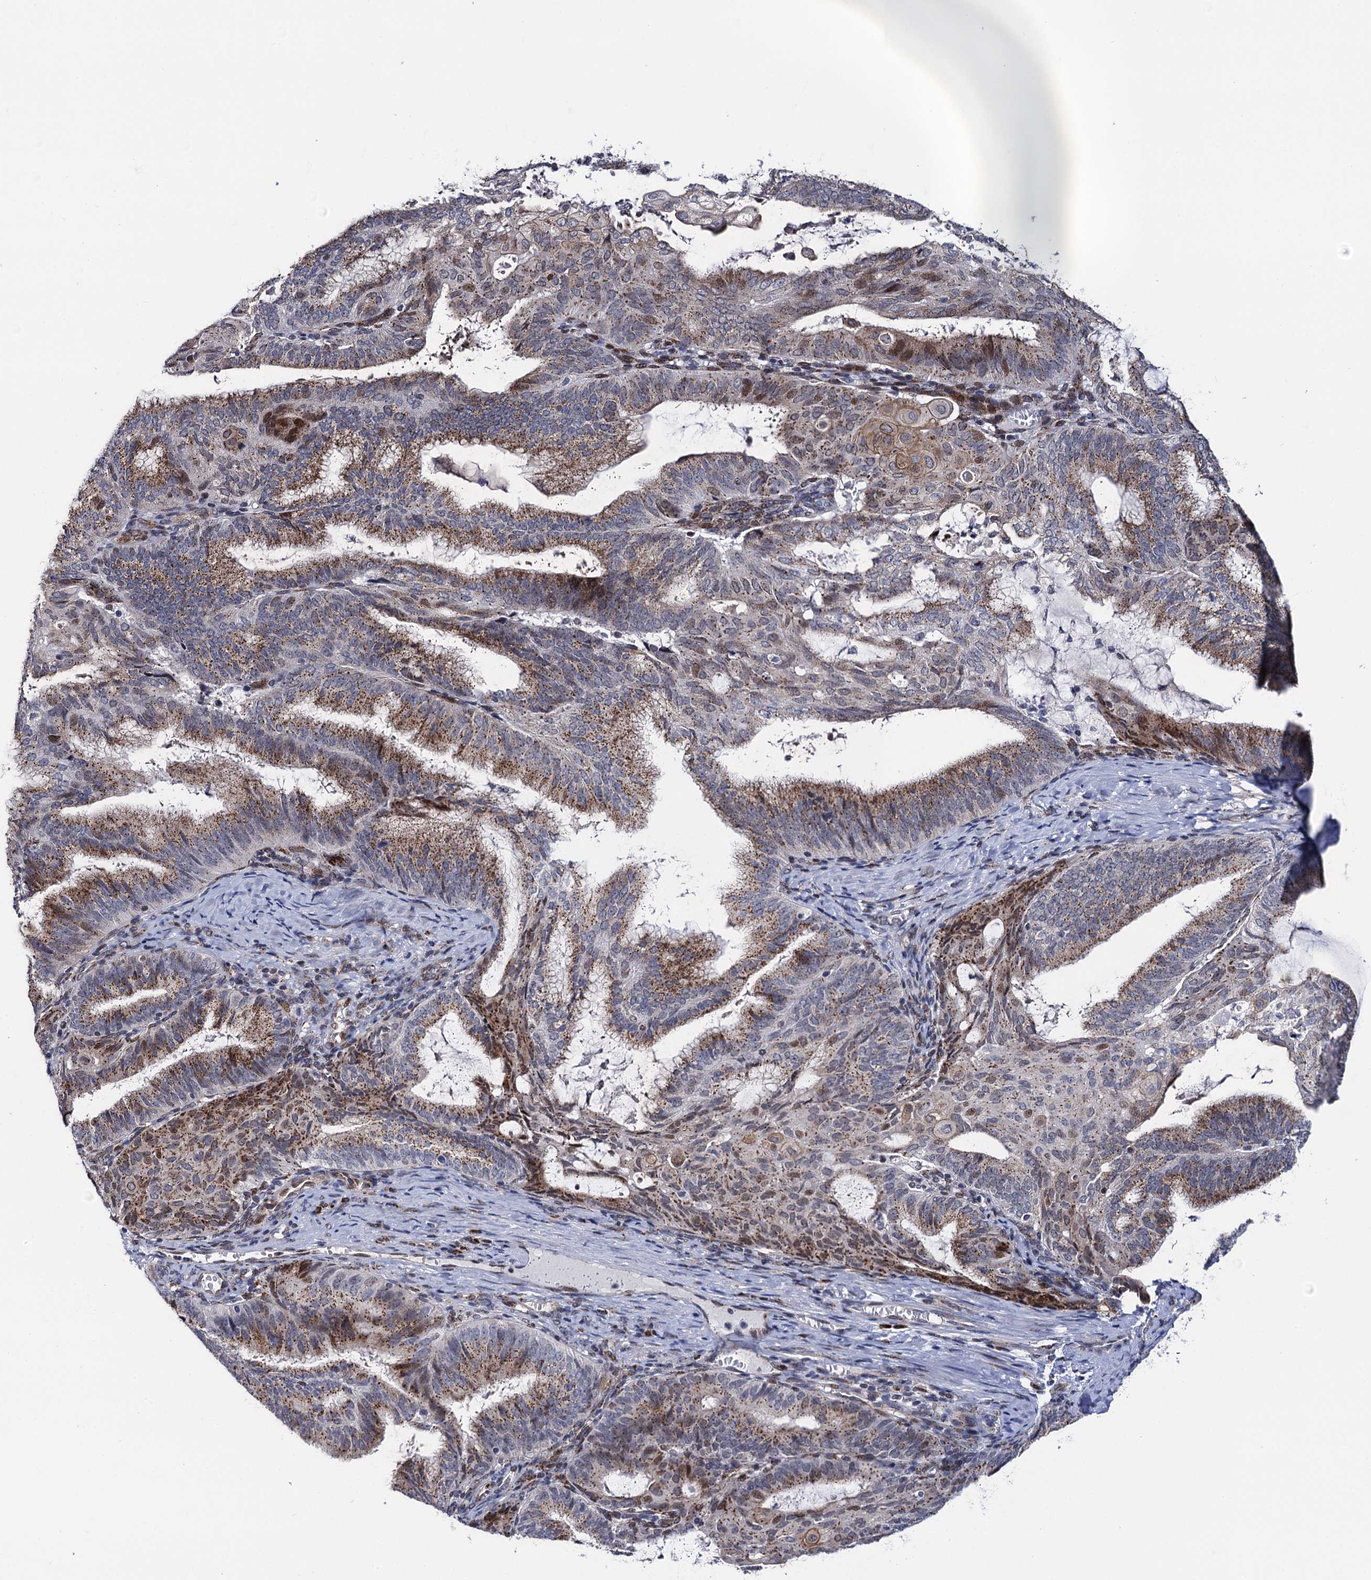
{"staining": {"intensity": "strong", "quantity": ">75%", "location": "cytoplasmic/membranous"}, "tissue": "endometrial cancer", "cell_type": "Tumor cells", "image_type": "cancer", "snomed": [{"axis": "morphology", "description": "Adenocarcinoma, NOS"}, {"axis": "topography", "description": "Endometrium"}], "caption": "Approximately >75% of tumor cells in human endometrial cancer exhibit strong cytoplasmic/membranous protein staining as visualized by brown immunohistochemical staining.", "gene": "THAP2", "patient": {"sex": "female", "age": 49}}